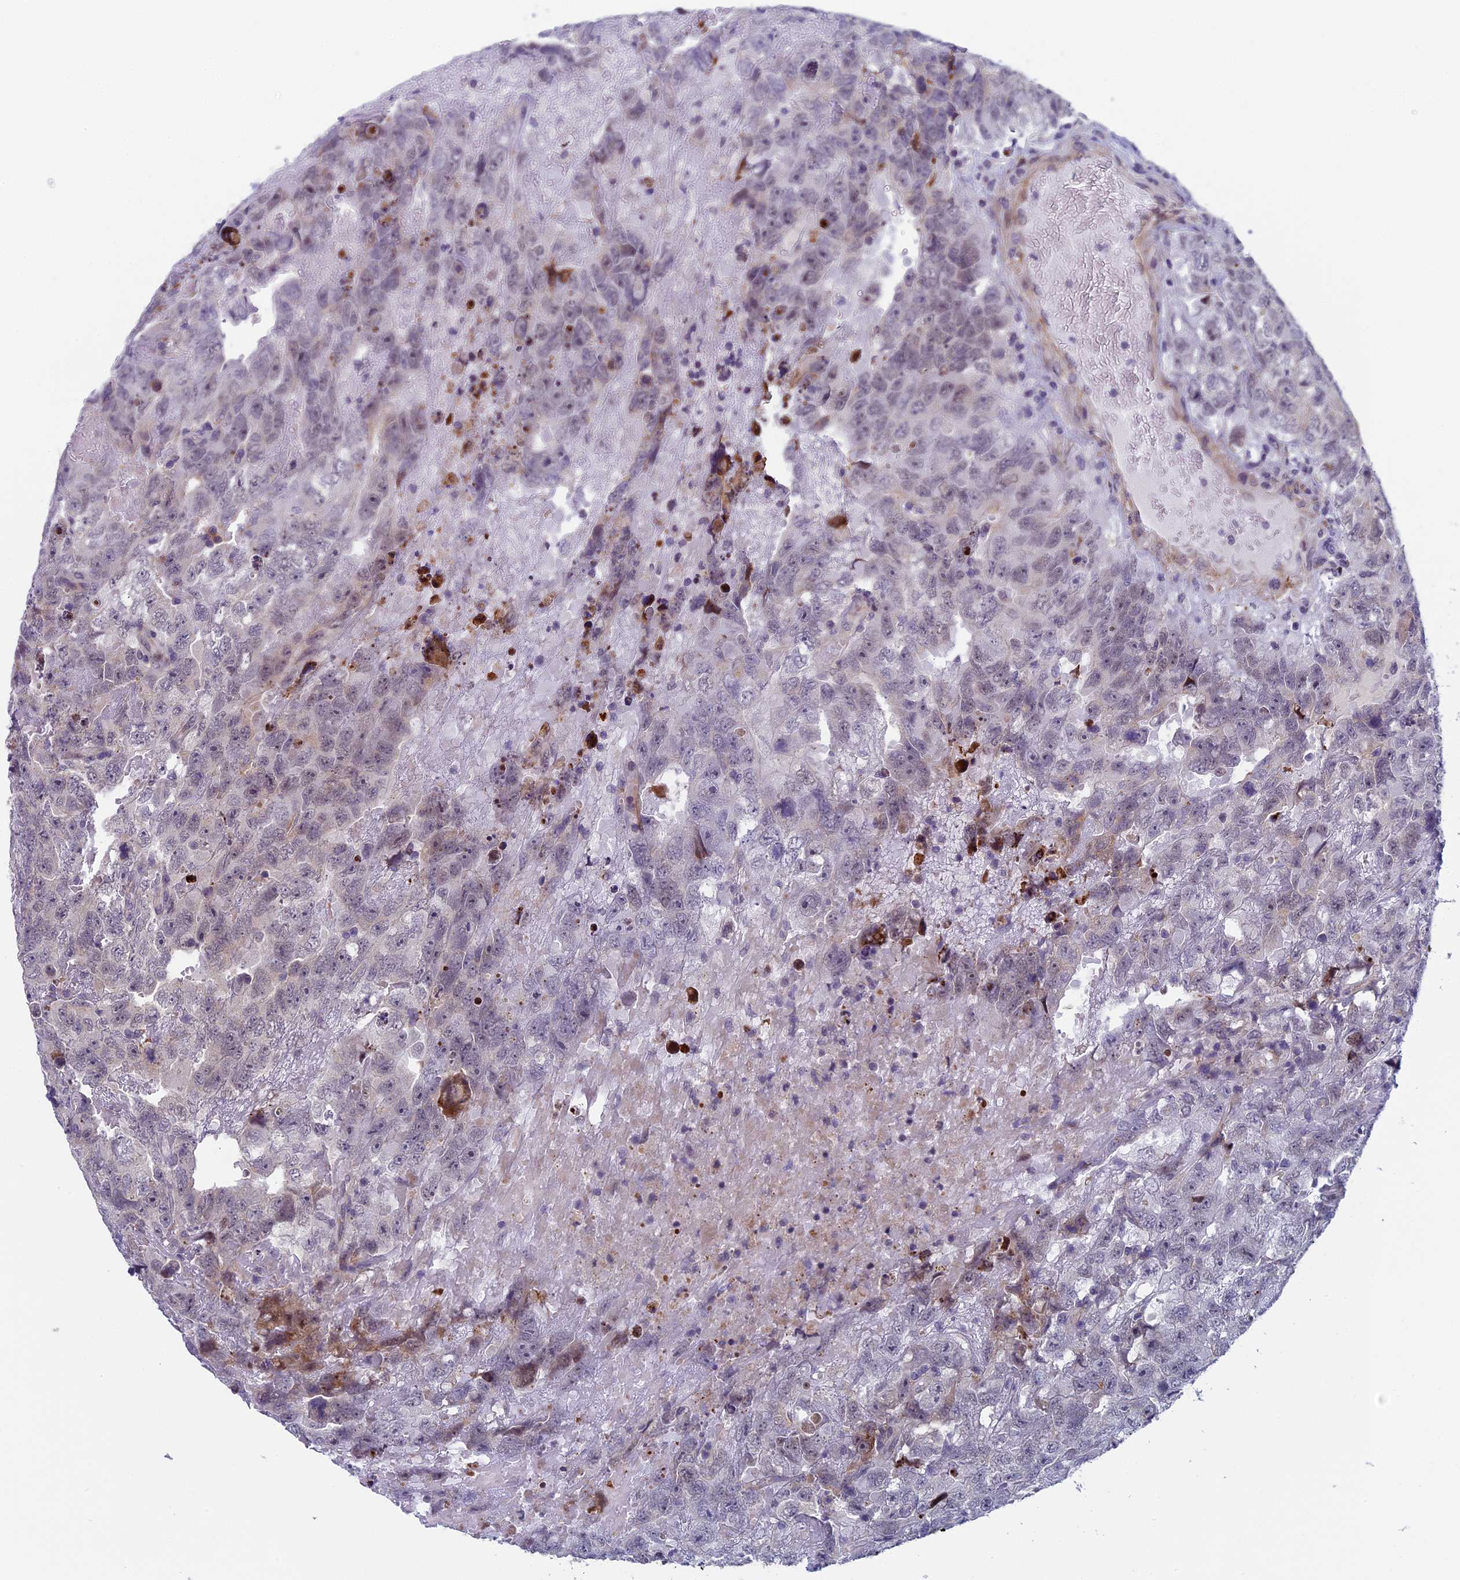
{"staining": {"intensity": "negative", "quantity": "none", "location": "none"}, "tissue": "testis cancer", "cell_type": "Tumor cells", "image_type": "cancer", "snomed": [{"axis": "morphology", "description": "Carcinoma, Embryonal, NOS"}, {"axis": "topography", "description": "Testis"}], "caption": "Human testis cancer (embryonal carcinoma) stained for a protein using IHC demonstrates no expression in tumor cells.", "gene": "CNEP1R1", "patient": {"sex": "male", "age": 45}}